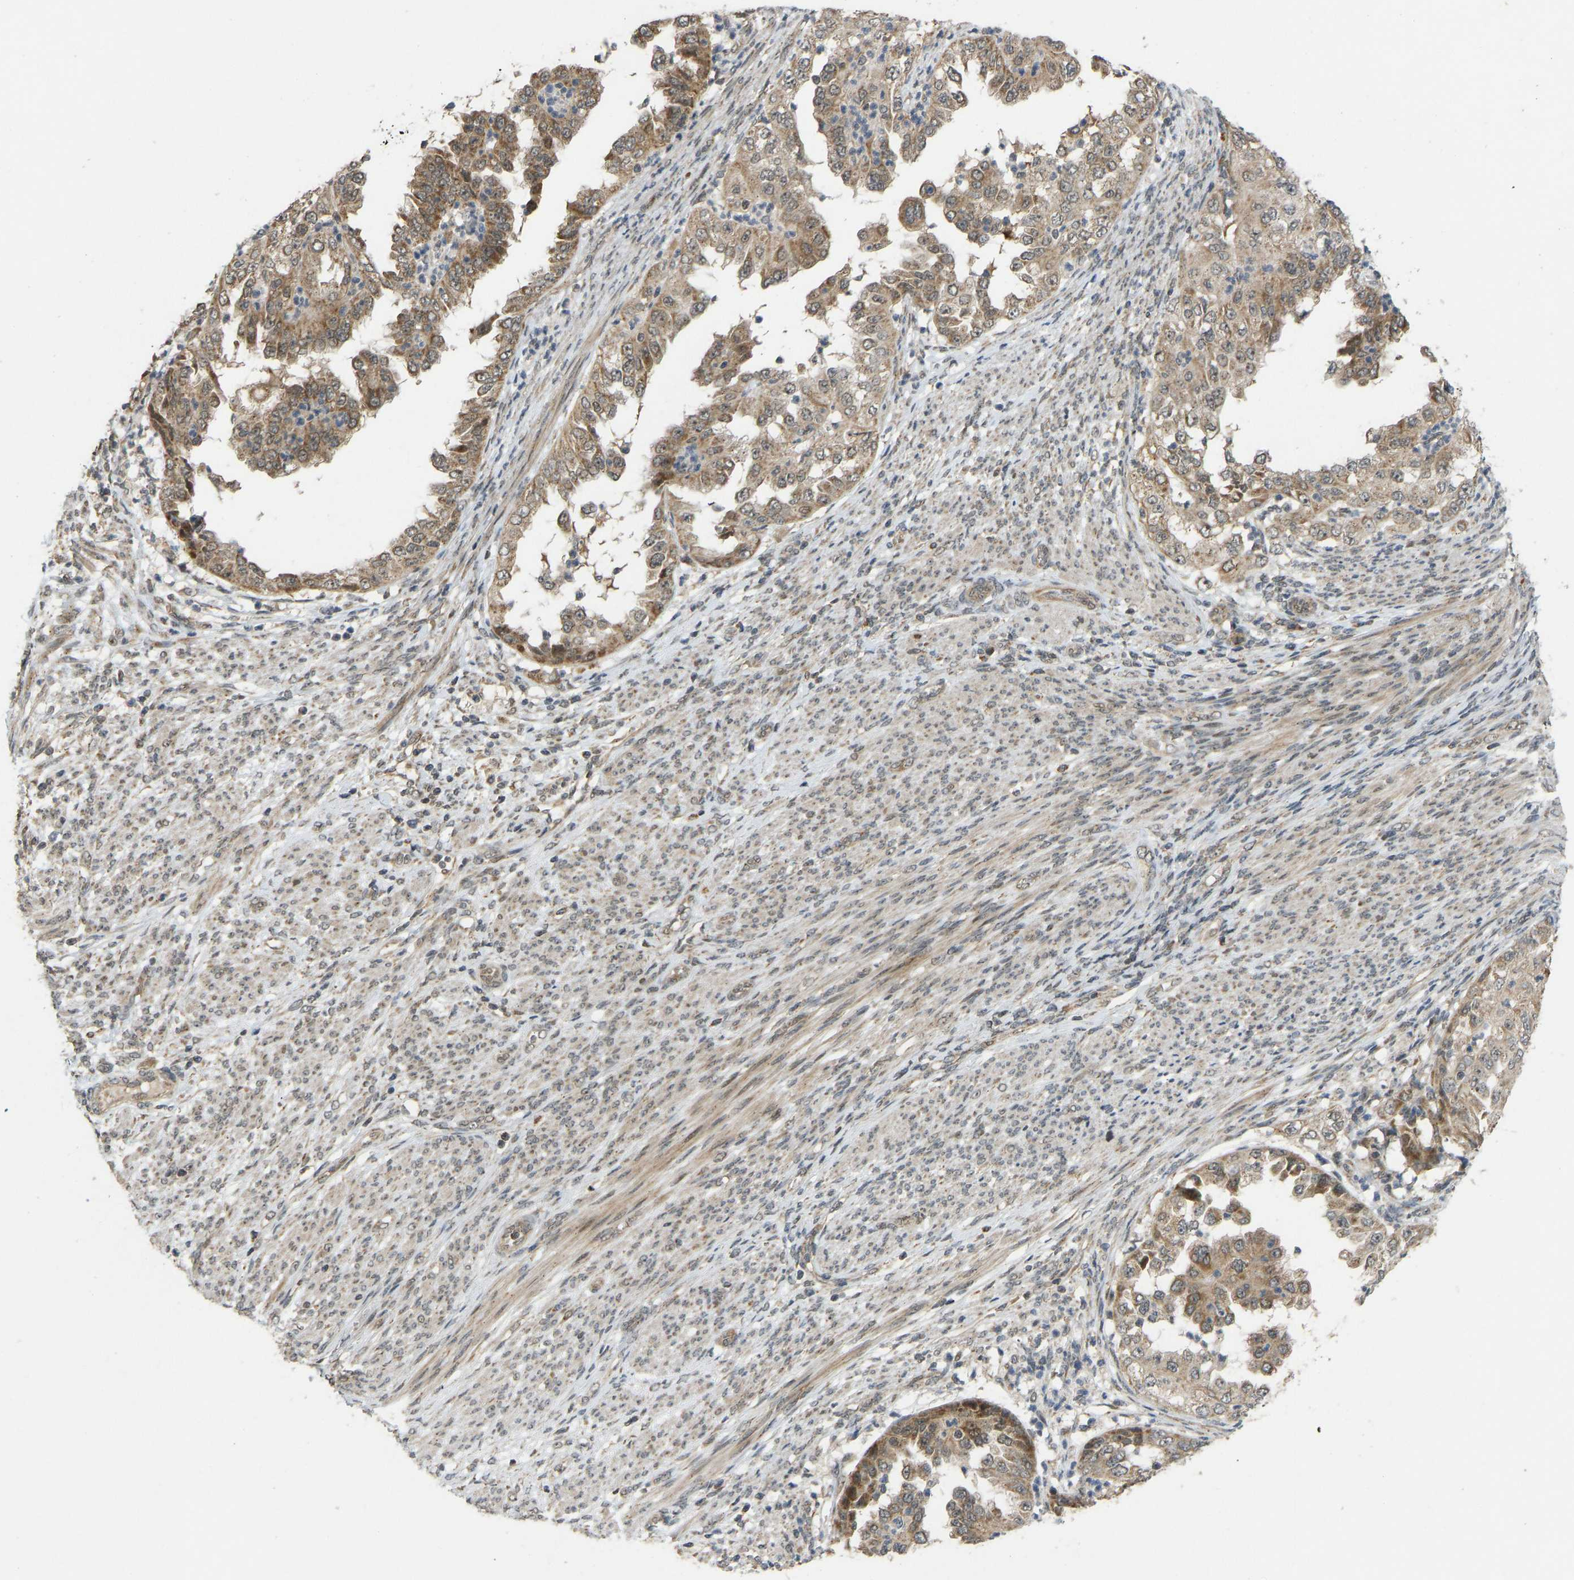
{"staining": {"intensity": "moderate", "quantity": ">75%", "location": "cytoplasmic/membranous"}, "tissue": "endometrial cancer", "cell_type": "Tumor cells", "image_type": "cancer", "snomed": [{"axis": "morphology", "description": "Adenocarcinoma, NOS"}, {"axis": "topography", "description": "Endometrium"}], "caption": "Immunohistochemistry staining of endometrial cancer (adenocarcinoma), which exhibits medium levels of moderate cytoplasmic/membranous expression in approximately >75% of tumor cells indicating moderate cytoplasmic/membranous protein staining. The staining was performed using DAB (3,3'-diaminobenzidine) (brown) for protein detection and nuclei were counterstained in hematoxylin (blue).", "gene": "ACADS", "patient": {"sex": "female", "age": 85}}